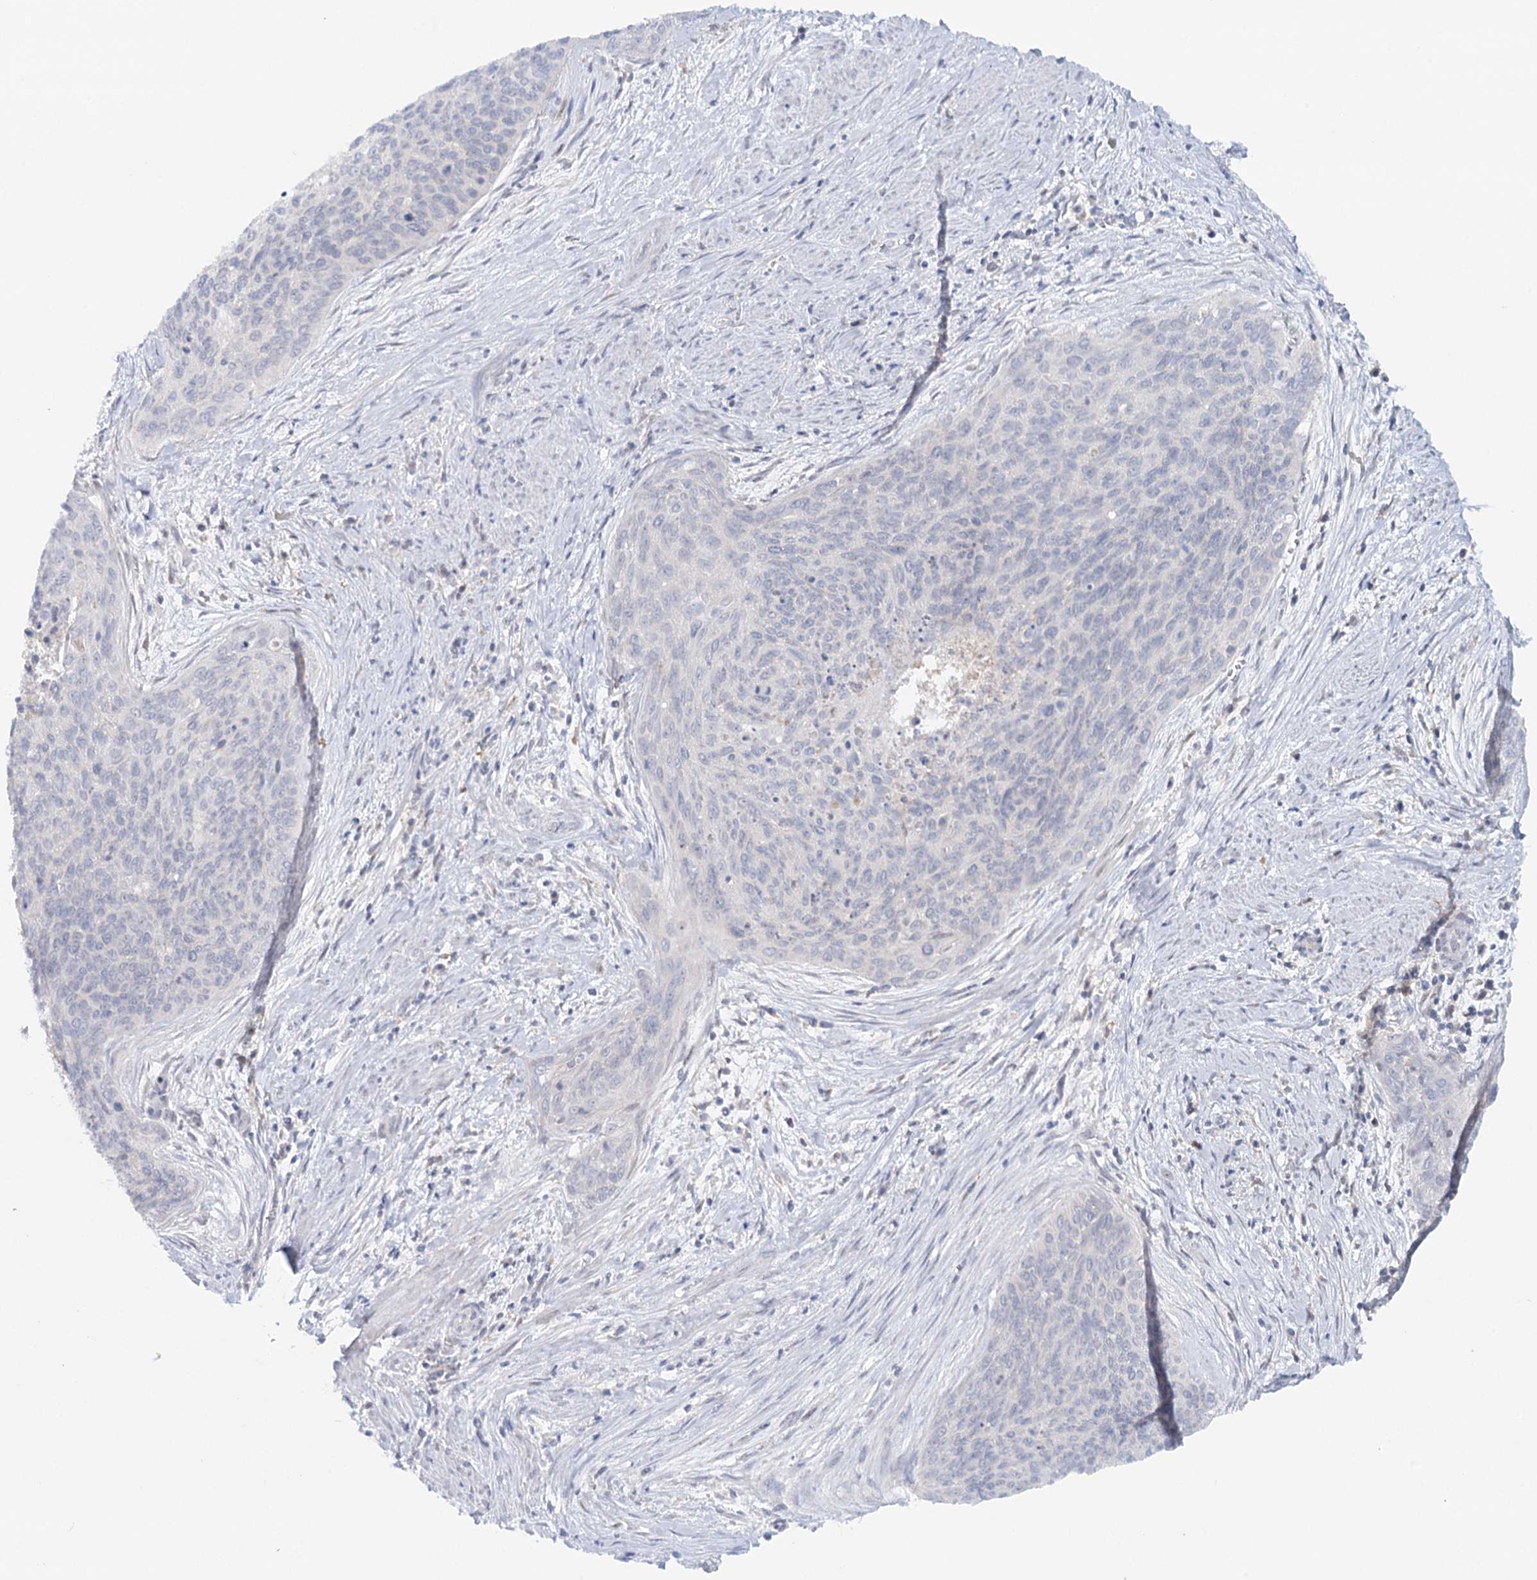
{"staining": {"intensity": "negative", "quantity": "none", "location": "none"}, "tissue": "cervical cancer", "cell_type": "Tumor cells", "image_type": "cancer", "snomed": [{"axis": "morphology", "description": "Squamous cell carcinoma, NOS"}, {"axis": "topography", "description": "Cervix"}], "caption": "The immunohistochemistry (IHC) image has no significant expression in tumor cells of cervical squamous cell carcinoma tissue.", "gene": "PSAPL1", "patient": {"sex": "female", "age": 55}}